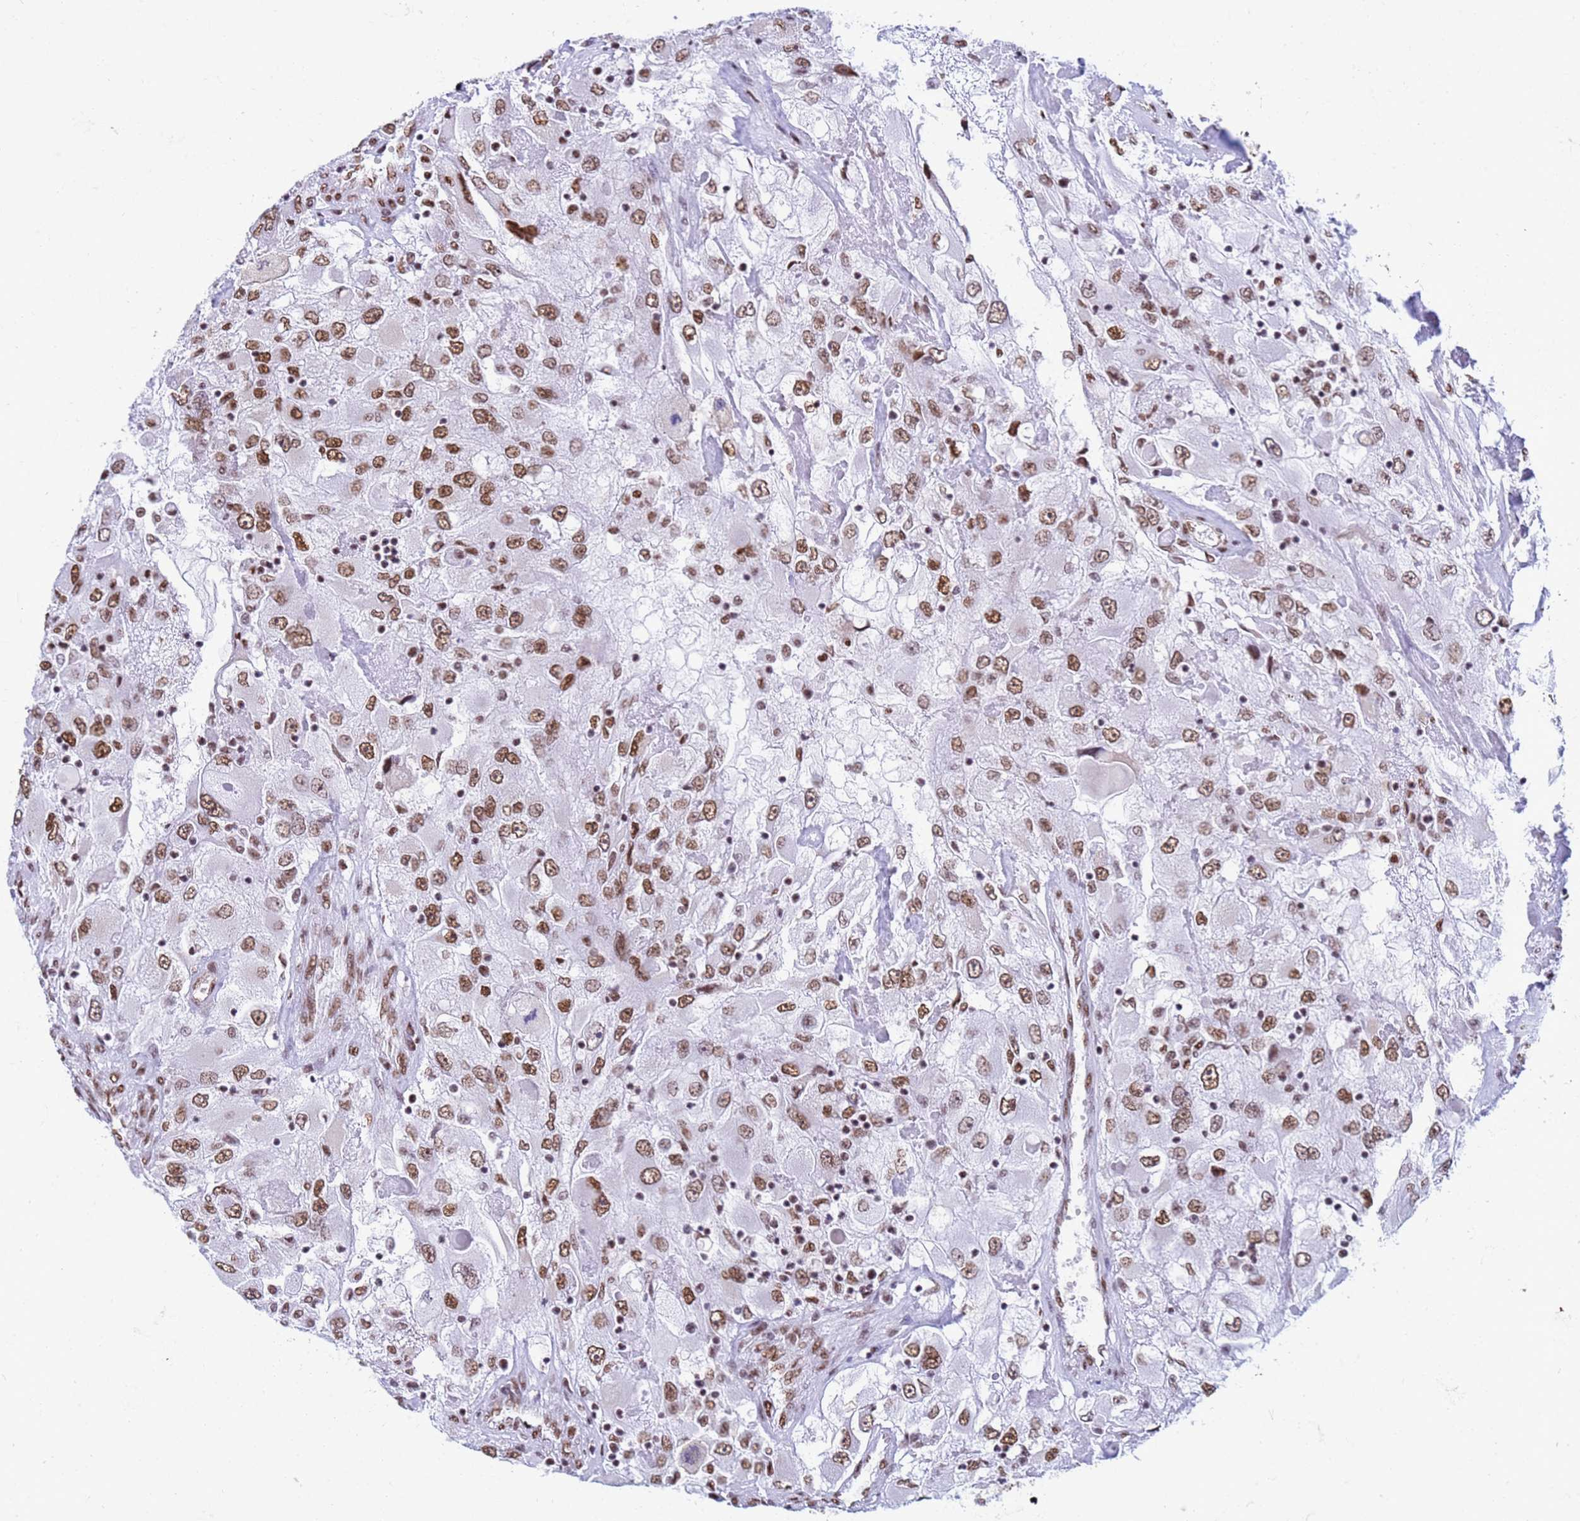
{"staining": {"intensity": "moderate", "quantity": ">75%", "location": "nuclear"}, "tissue": "renal cancer", "cell_type": "Tumor cells", "image_type": "cancer", "snomed": [{"axis": "morphology", "description": "Adenocarcinoma, NOS"}, {"axis": "topography", "description": "Kidney"}], "caption": "The micrograph demonstrates staining of renal adenocarcinoma, revealing moderate nuclear protein expression (brown color) within tumor cells.", "gene": "FAM170B", "patient": {"sex": "female", "age": 52}}